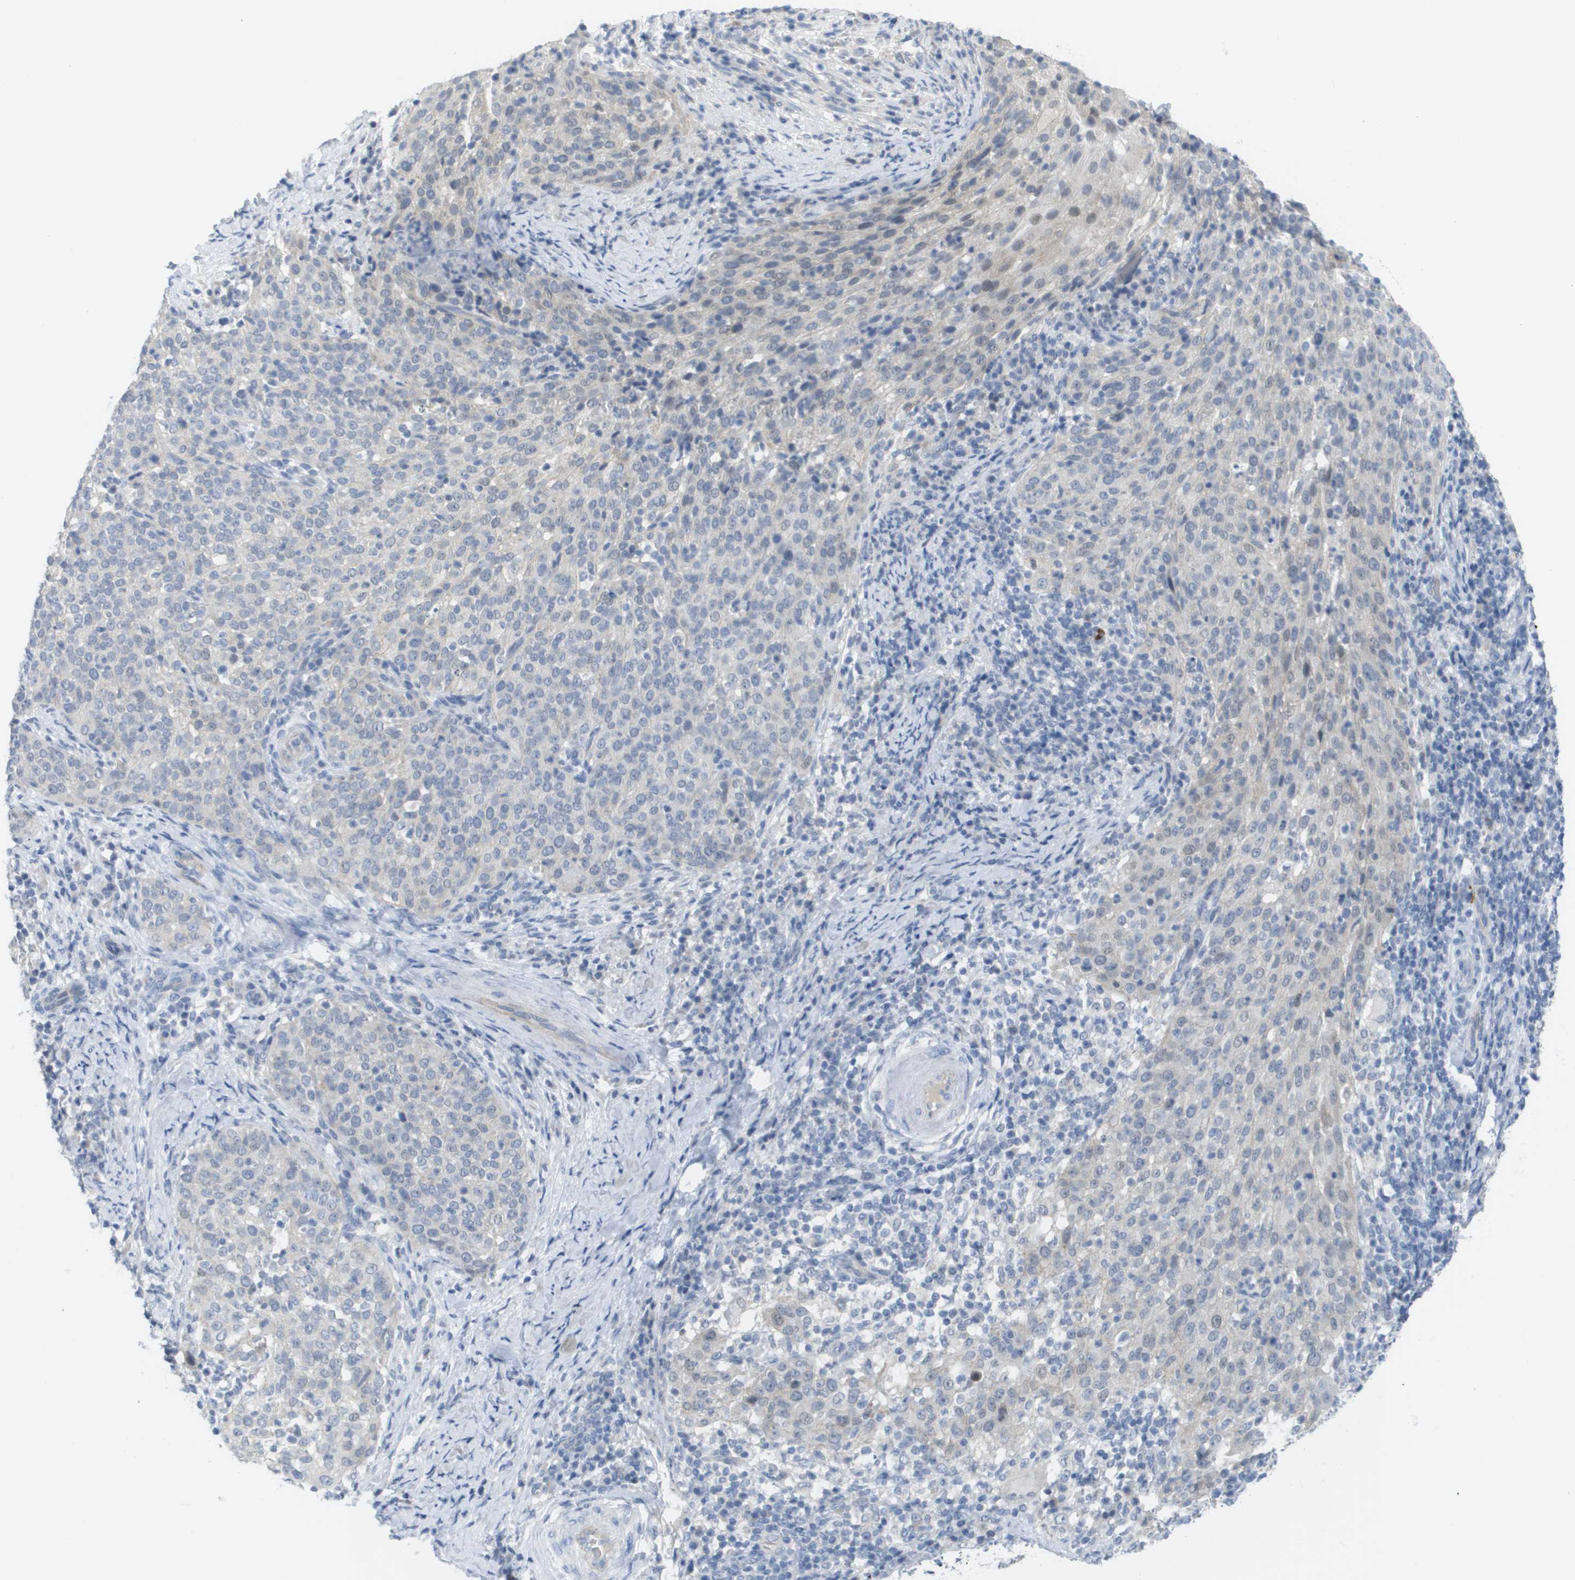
{"staining": {"intensity": "weak", "quantity": "<25%", "location": "cytoplasmic/membranous"}, "tissue": "cervical cancer", "cell_type": "Tumor cells", "image_type": "cancer", "snomed": [{"axis": "morphology", "description": "Squamous cell carcinoma, NOS"}, {"axis": "topography", "description": "Cervix"}], "caption": "Squamous cell carcinoma (cervical) was stained to show a protein in brown. There is no significant staining in tumor cells. (Immunohistochemistry (ihc), brightfield microscopy, high magnification).", "gene": "PDE4A", "patient": {"sex": "female", "age": 51}}